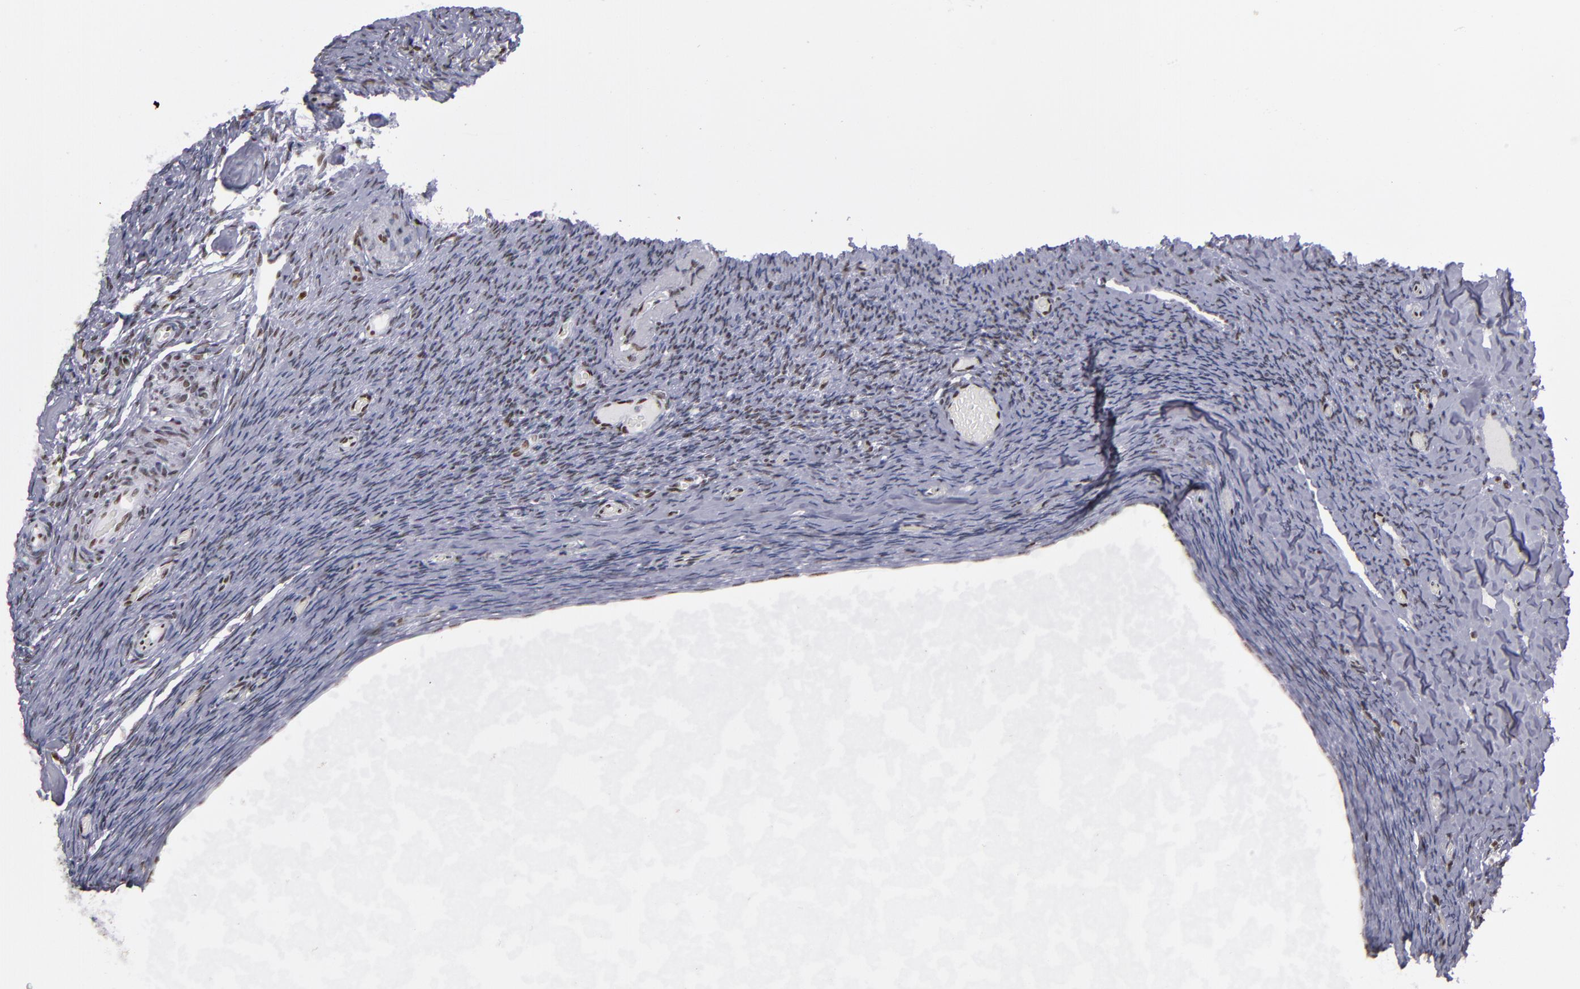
{"staining": {"intensity": "moderate", "quantity": ">75%", "location": "nuclear"}, "tissue": "ovary", "cell_type": "Ovarian stroma cells", "image_type": "normal", "snomed": [{"axis": "morphology", "description": "Normal tissue, NOS"}, {"axis": "topography", "description": "Ovary"}], "caption": "Ovary stained with immunohistochemistry (IHC) shows moderate nuclear positivity in approximately >75% of ovarian stroma cells. (DAB (3,3'-diaminobenzidine) IHC with brightfield microscopy, high magnification).", "gene": "TERF2", "patient": {"sex": "female", "age": 60}}